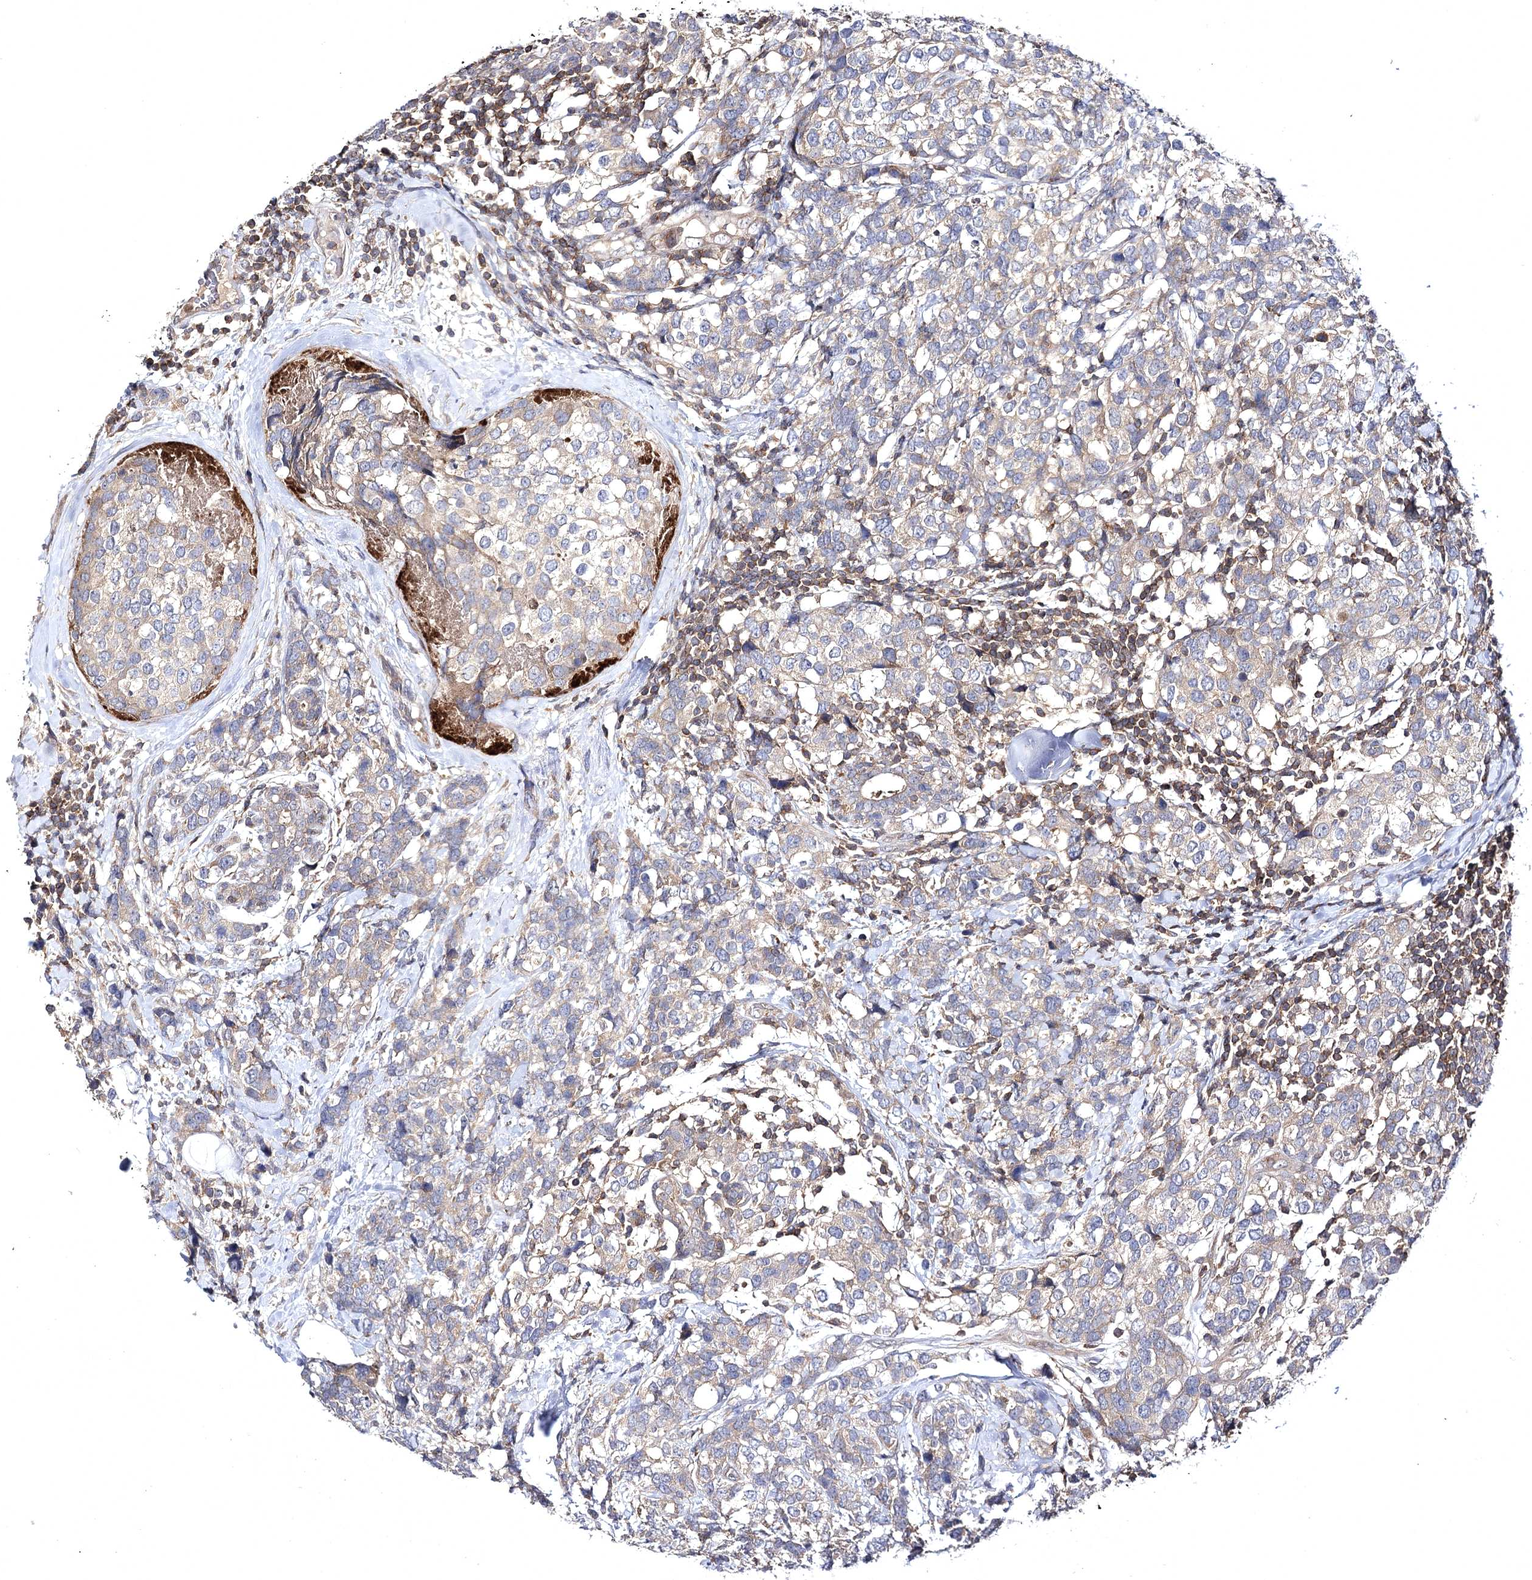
{"staining": {"intensity": "weak", "quantity": "25%-75%", "location": "cytoplasmic/membranous"}, "tissue": "breast cancer", "cell_type": "Tumor cells", "image_type": "cancer", "snomed": [{"axis": "morphology", "description": "Lobular carcinoma"}, {"axis": "topography", "description": "Breast"}], "caption": "Brown immunohistochemical staining in breast lobular carcinoma exhibits weak cytoplasmic/membranous staining in about 25%-75% of tumor cells.", "gene": "BCR", "patient": {"sex": "female", "age": 59}}